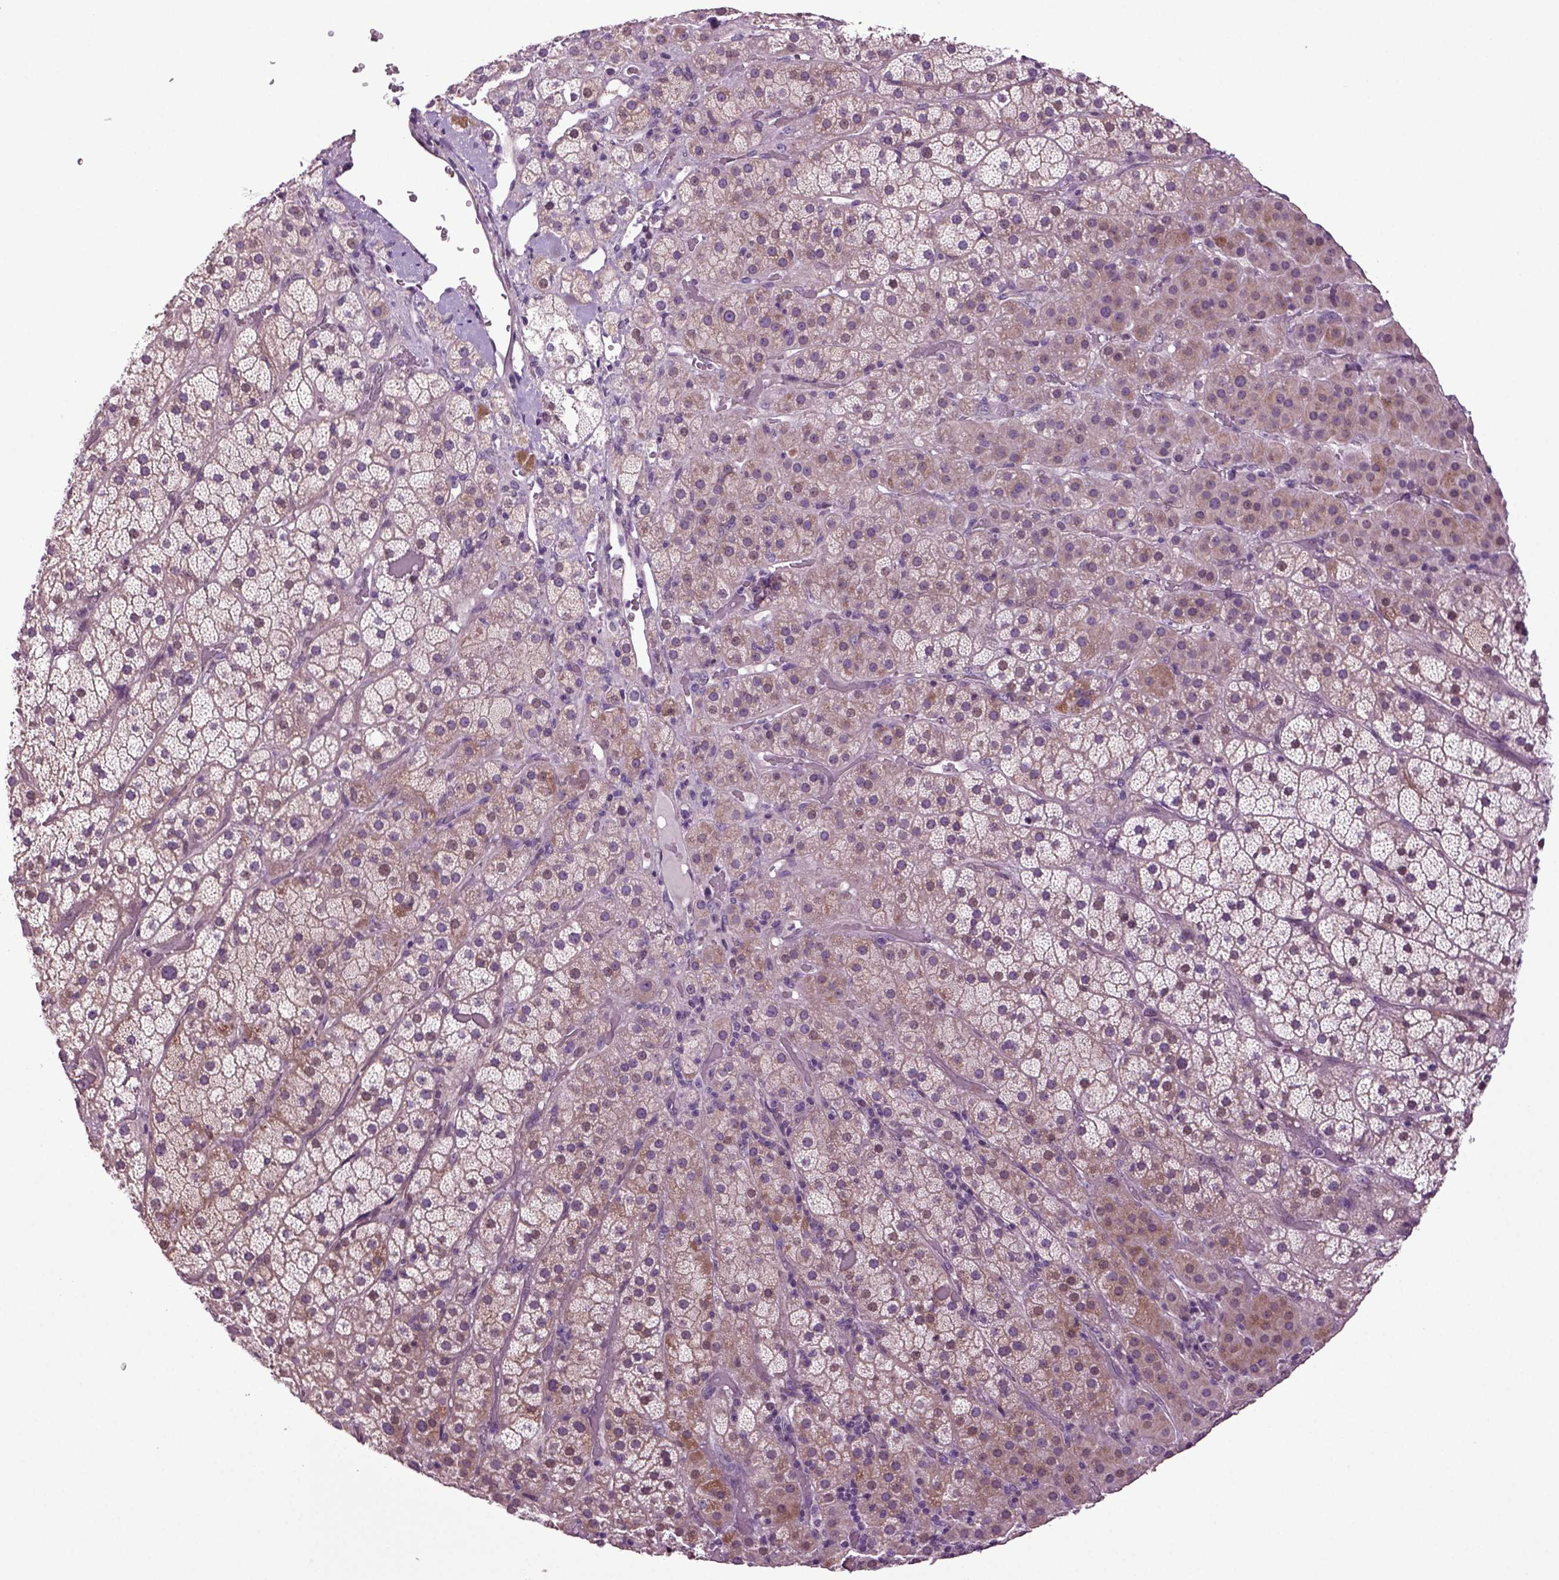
{"staining": {"intensity": "moderate", "quantity": "25%-75%", "location": "cytoplasmic/membranous"}, "tissue": "adrenal gland", "cell_type": "Glandular cells", "image_type": "normal", "snomed": [{"axis": "morphology", "description": "Normal tissue, NOS"}, {"axis": "topography", "description": "Adrenal gland"}], "caption": "Immunohistochemistry (IHC) image of unremarkable adrenal gland: adrenal gland stained using immunohistochemistry (IHC) demonstrates medium levels of moderate protein expression localized specifically in the cytoplasmic/membranous of glandular cells, appearing as a cytoplasmic/membranous brown color.", "gene": "HAGHL", "patient": {"sex": "male", "age": 57}}